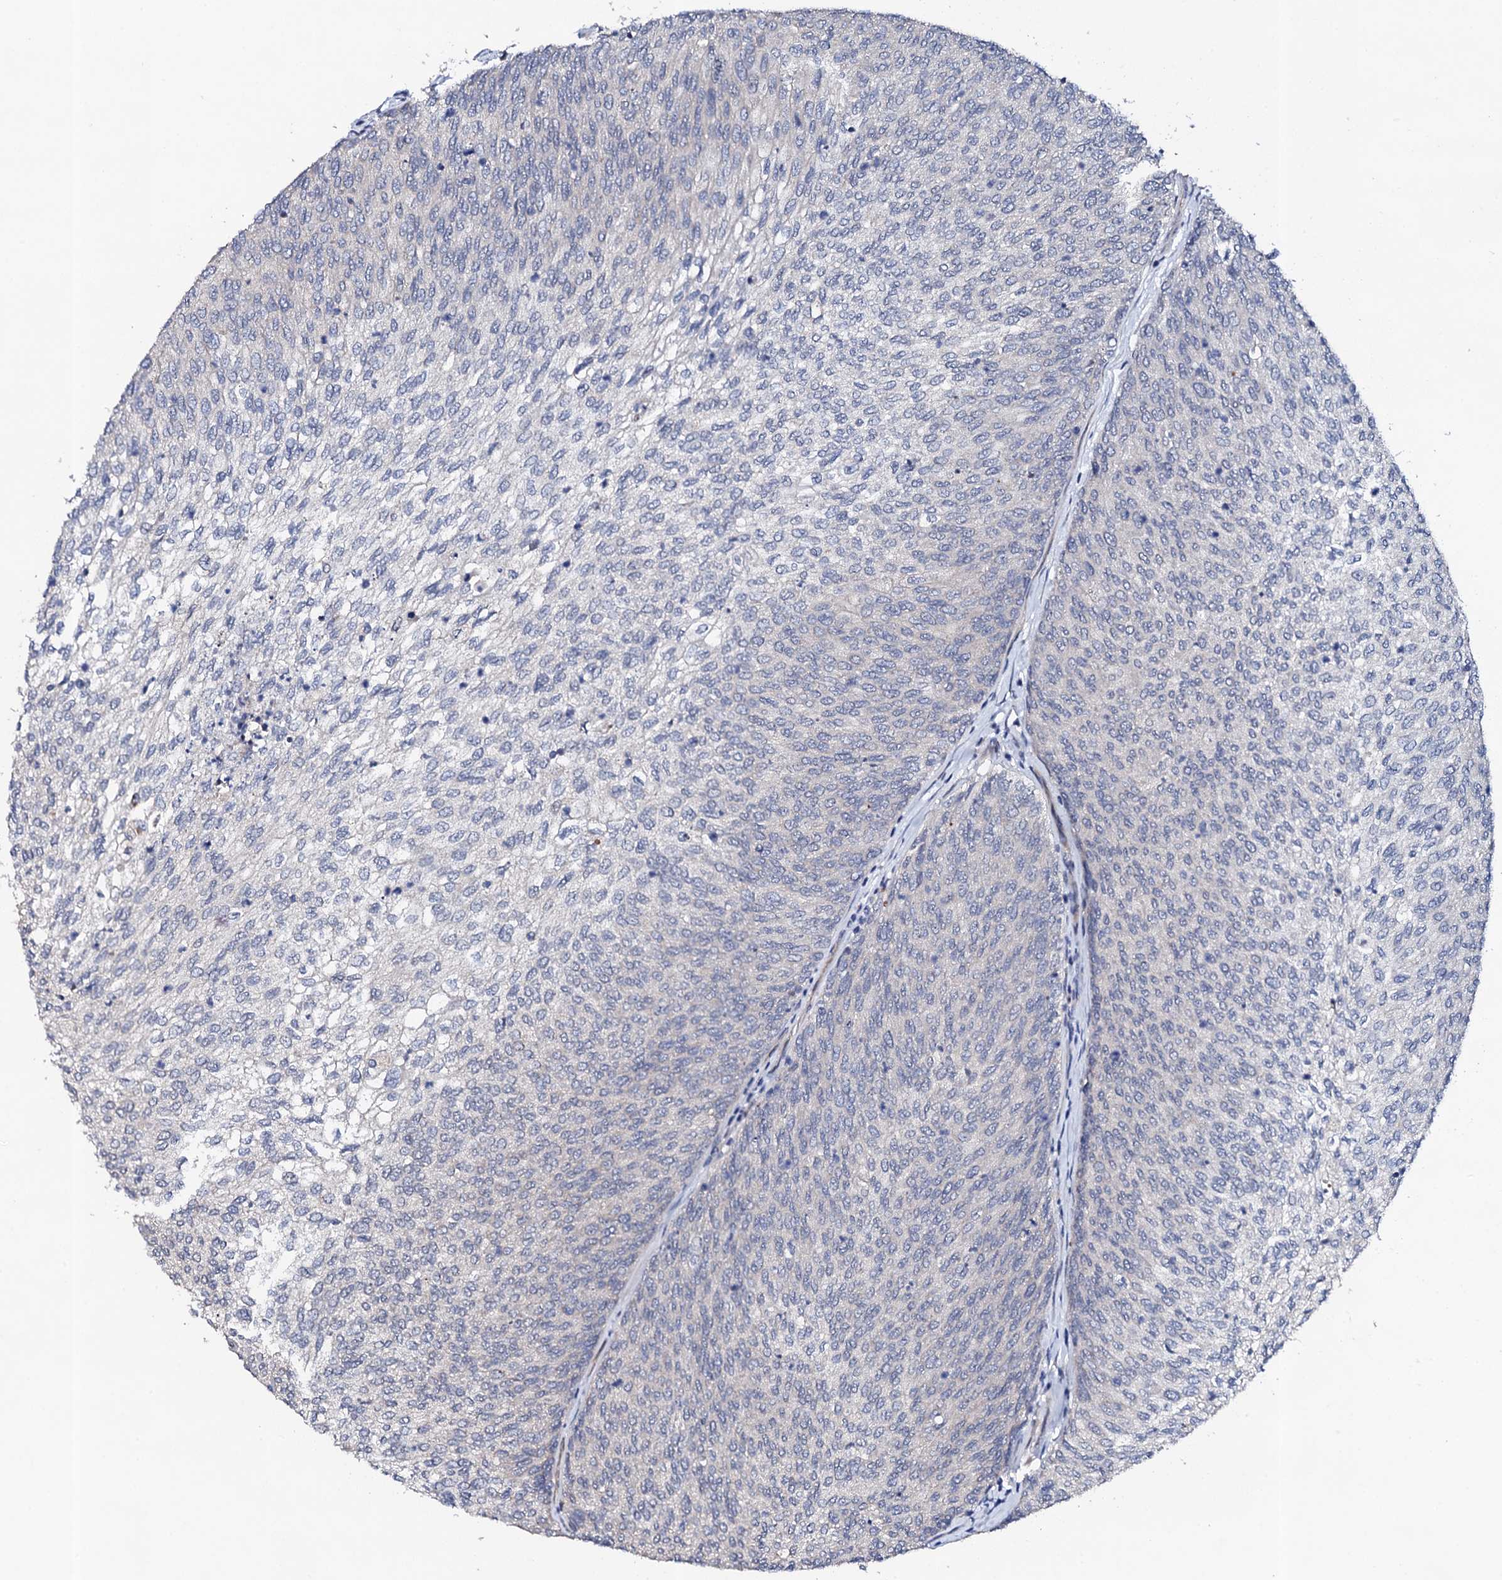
{"staining": {"intensity": "negative", "quantity": "none", "location": "none"}, "tissue": "urothelial cancer", "cell_type": "Tumor cells", "image_type": "cancer", "snomed": [{"axis": "morphology", "description": "Urothelial carcinoma, Low grade"}, {"axis": "topography", "description": "Urinary bladder"}], "caption": "The photomicrograph shows no significant staining in tumor cells of urothelial carcinoma (low-grade).", "gene": "CIAO2A", "patient": {"sex": "female", "age": 79}}